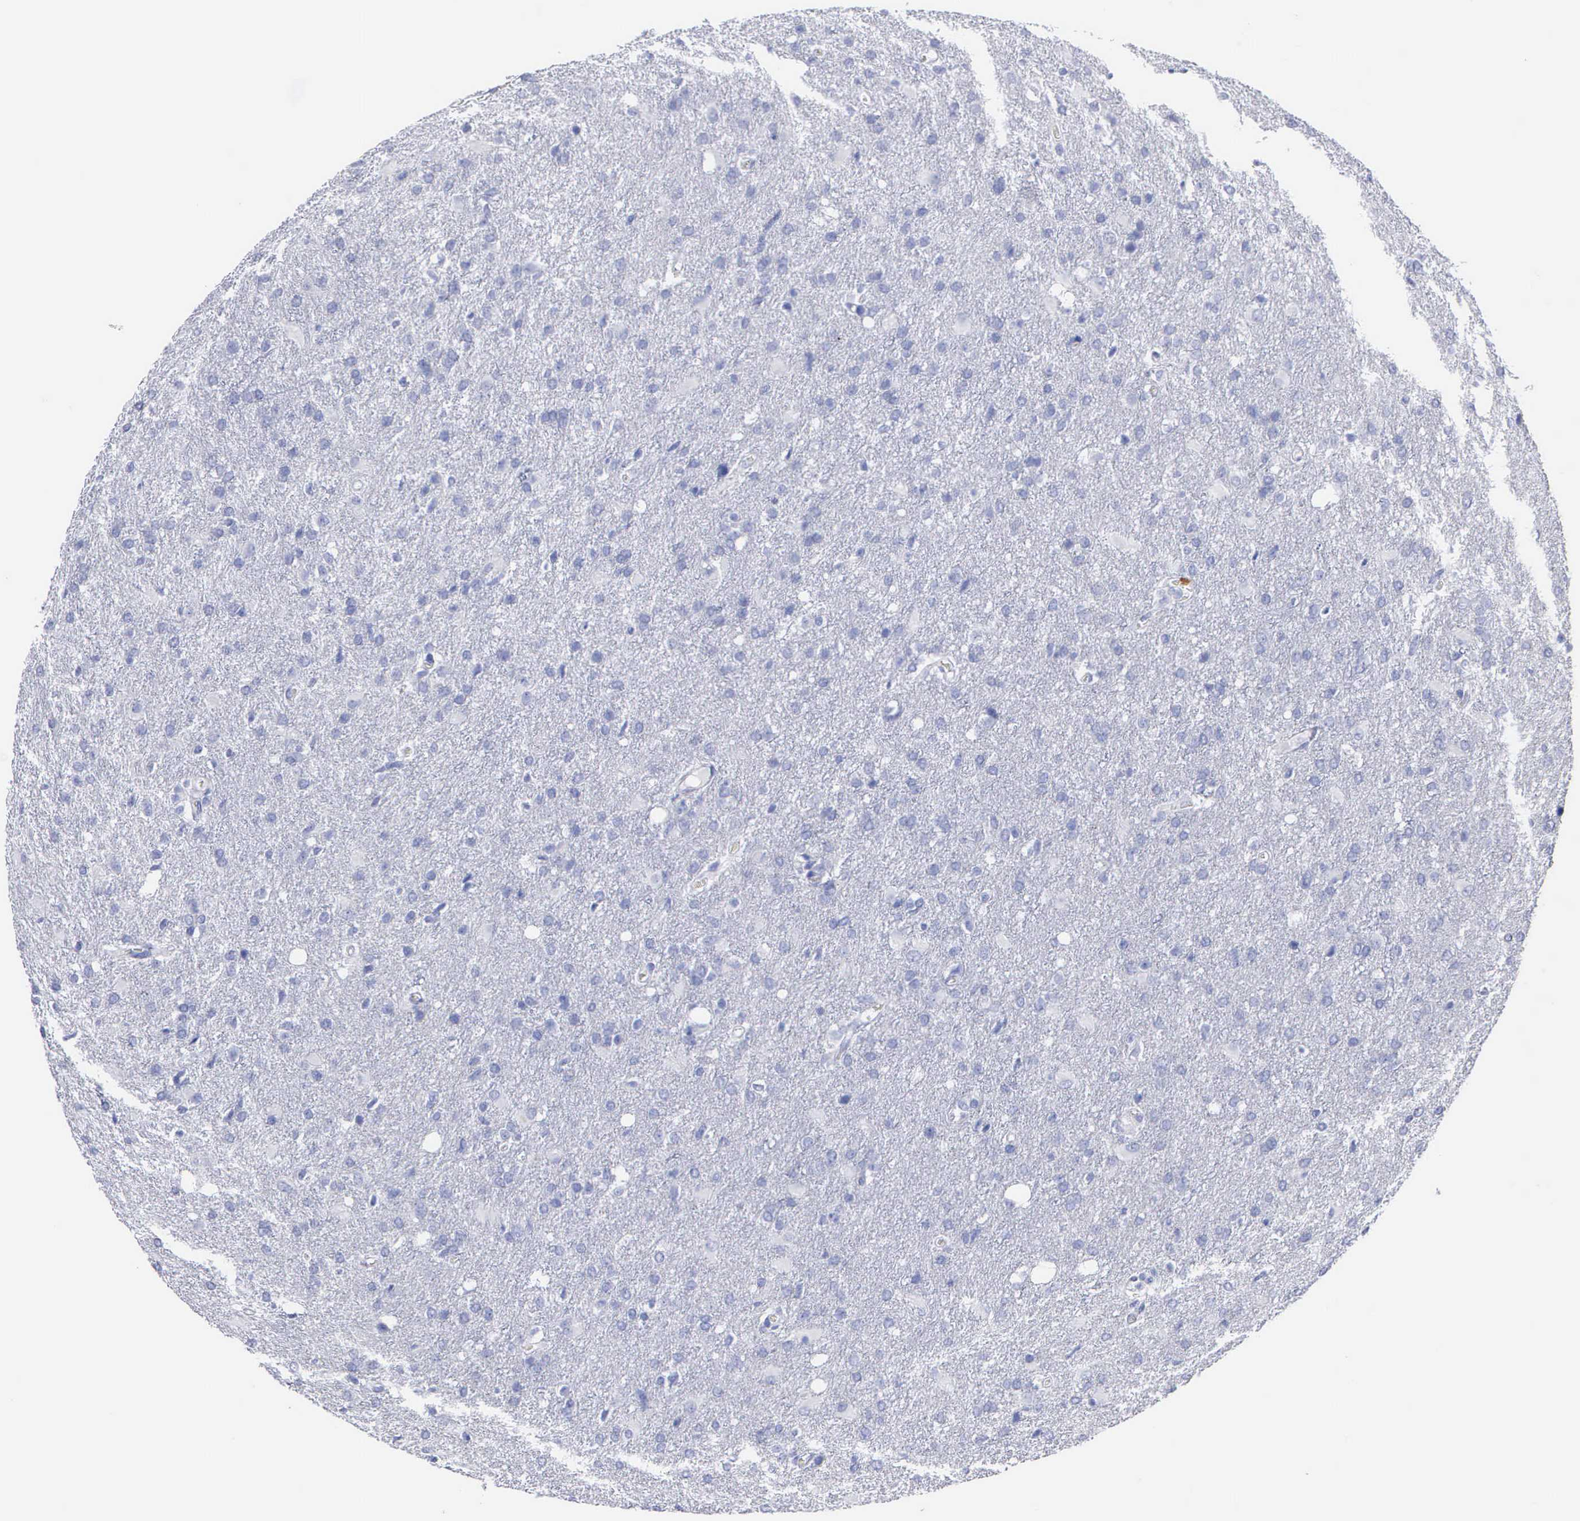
{"staining": {"intensity": "negative", "quantity": "none", "location": "none"}, "tissue": "glioma", "cell_type": "Tumor cells", "image_type": "cancer", "snomed": [{"axis": "morphology", "description": "Glioma, malignant, High grade"}, {"axis": "topography", "description": "Brain"}], "caption": "Immunohistochemical staining of human glioma displays no significant expression in tumor cells.", "gene": "CTSG", "patient": {"sex": "male", "age": 68}}